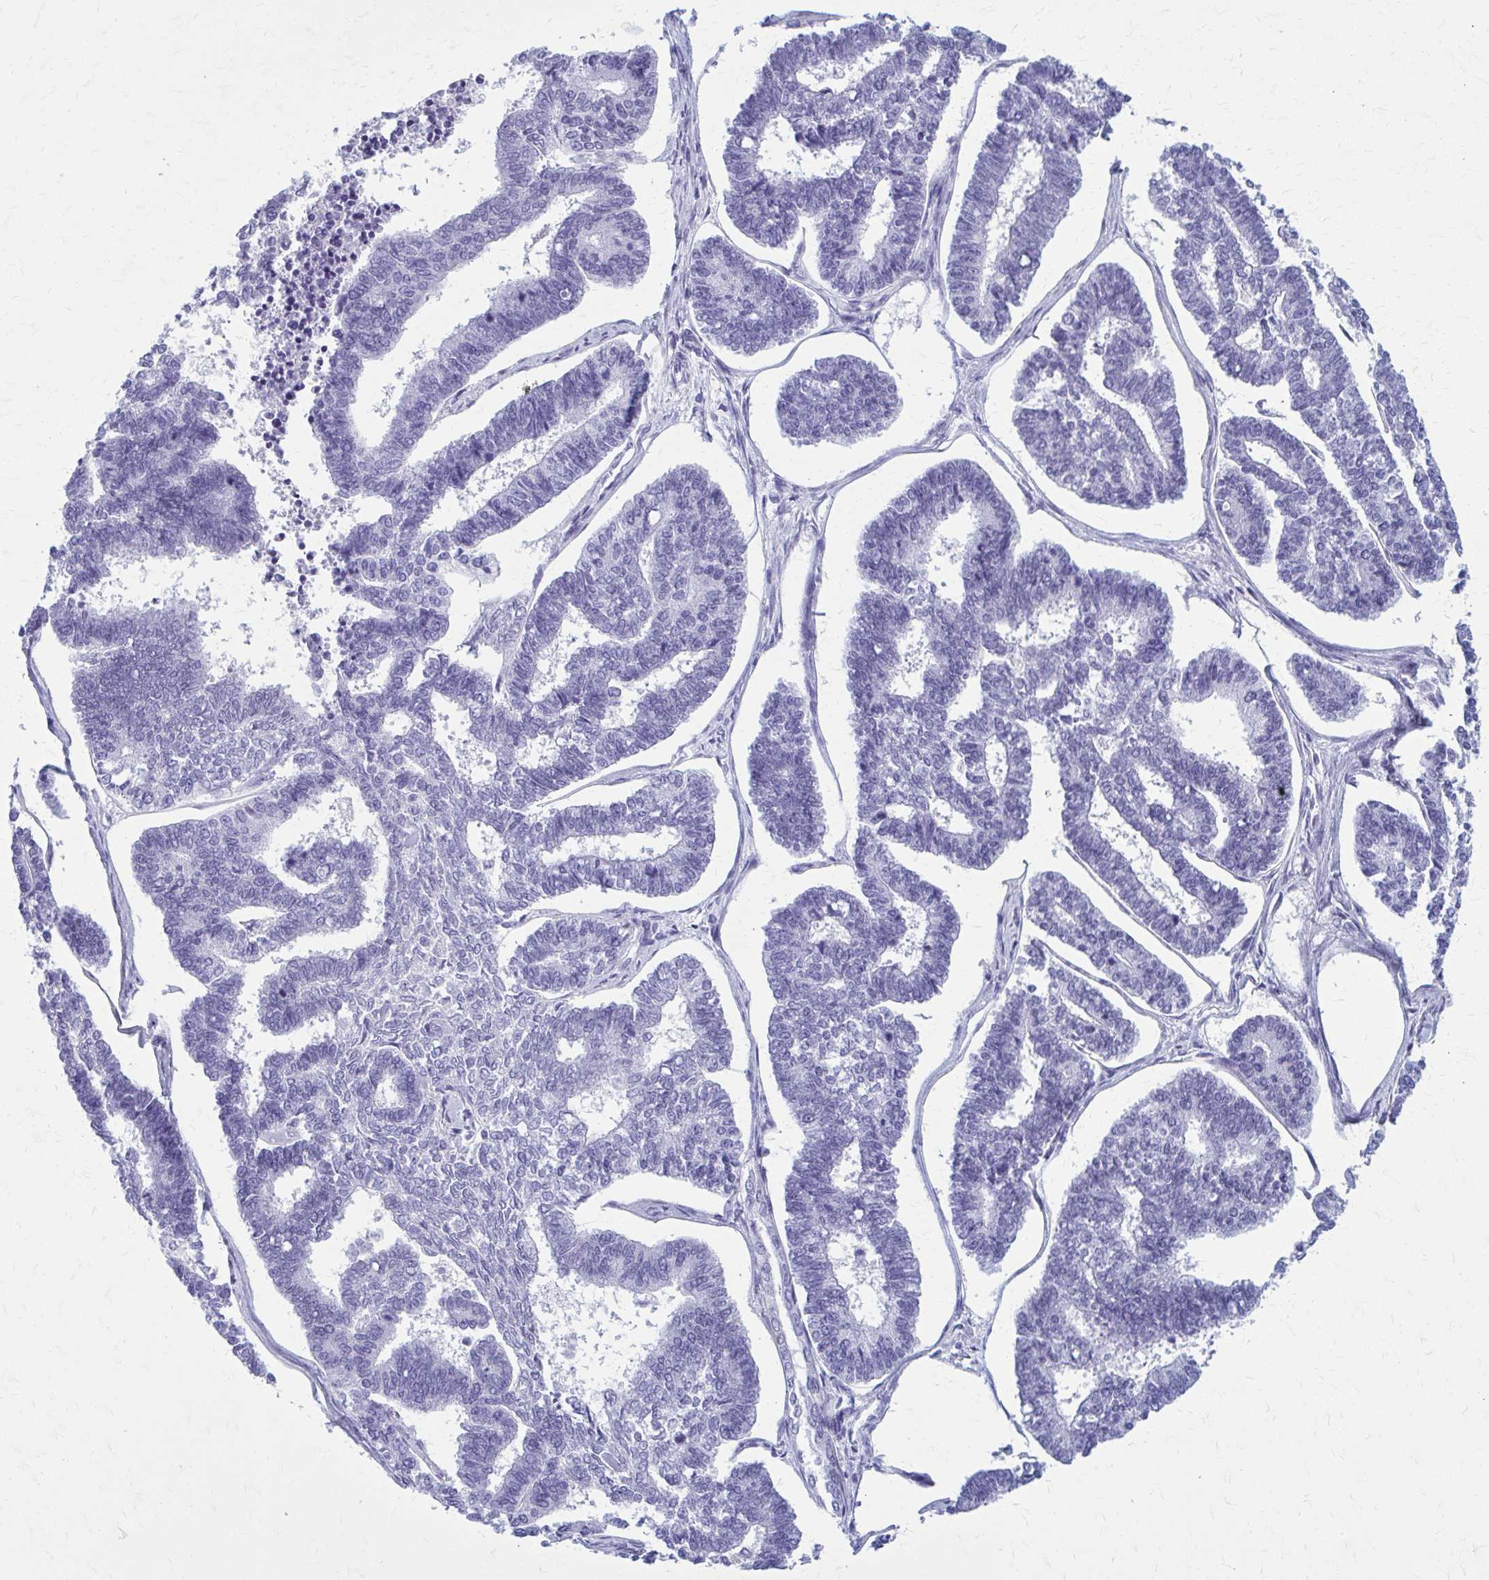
{"staining": {"intensity": "negative", "quantity": "none", "location": "none"}, "tissue": "endometrial cancer", "cell_type": "Tumor cells", "image_type": "cancer", "snomed": [{"axis": "morphology", "description": "Adenocarcinoma, NOS"}, {"axis": "topography", "description": "Endometrium"}], "caption": "This photomicrograph is of endometrial adenocarcinoma stained with IHC to label a protein in brown with the nuclei are counter-stained blue. There is no staining in tumor cells. The staining was performed using DAB (3,3'-diaminobenzidine) to visualize the protein expression in brown, while the nuclei were stained in blue with hematoxylin (Magnification: 20x).", "gene": "GFAP", "patient": {"sex": "female", "age": 70}}